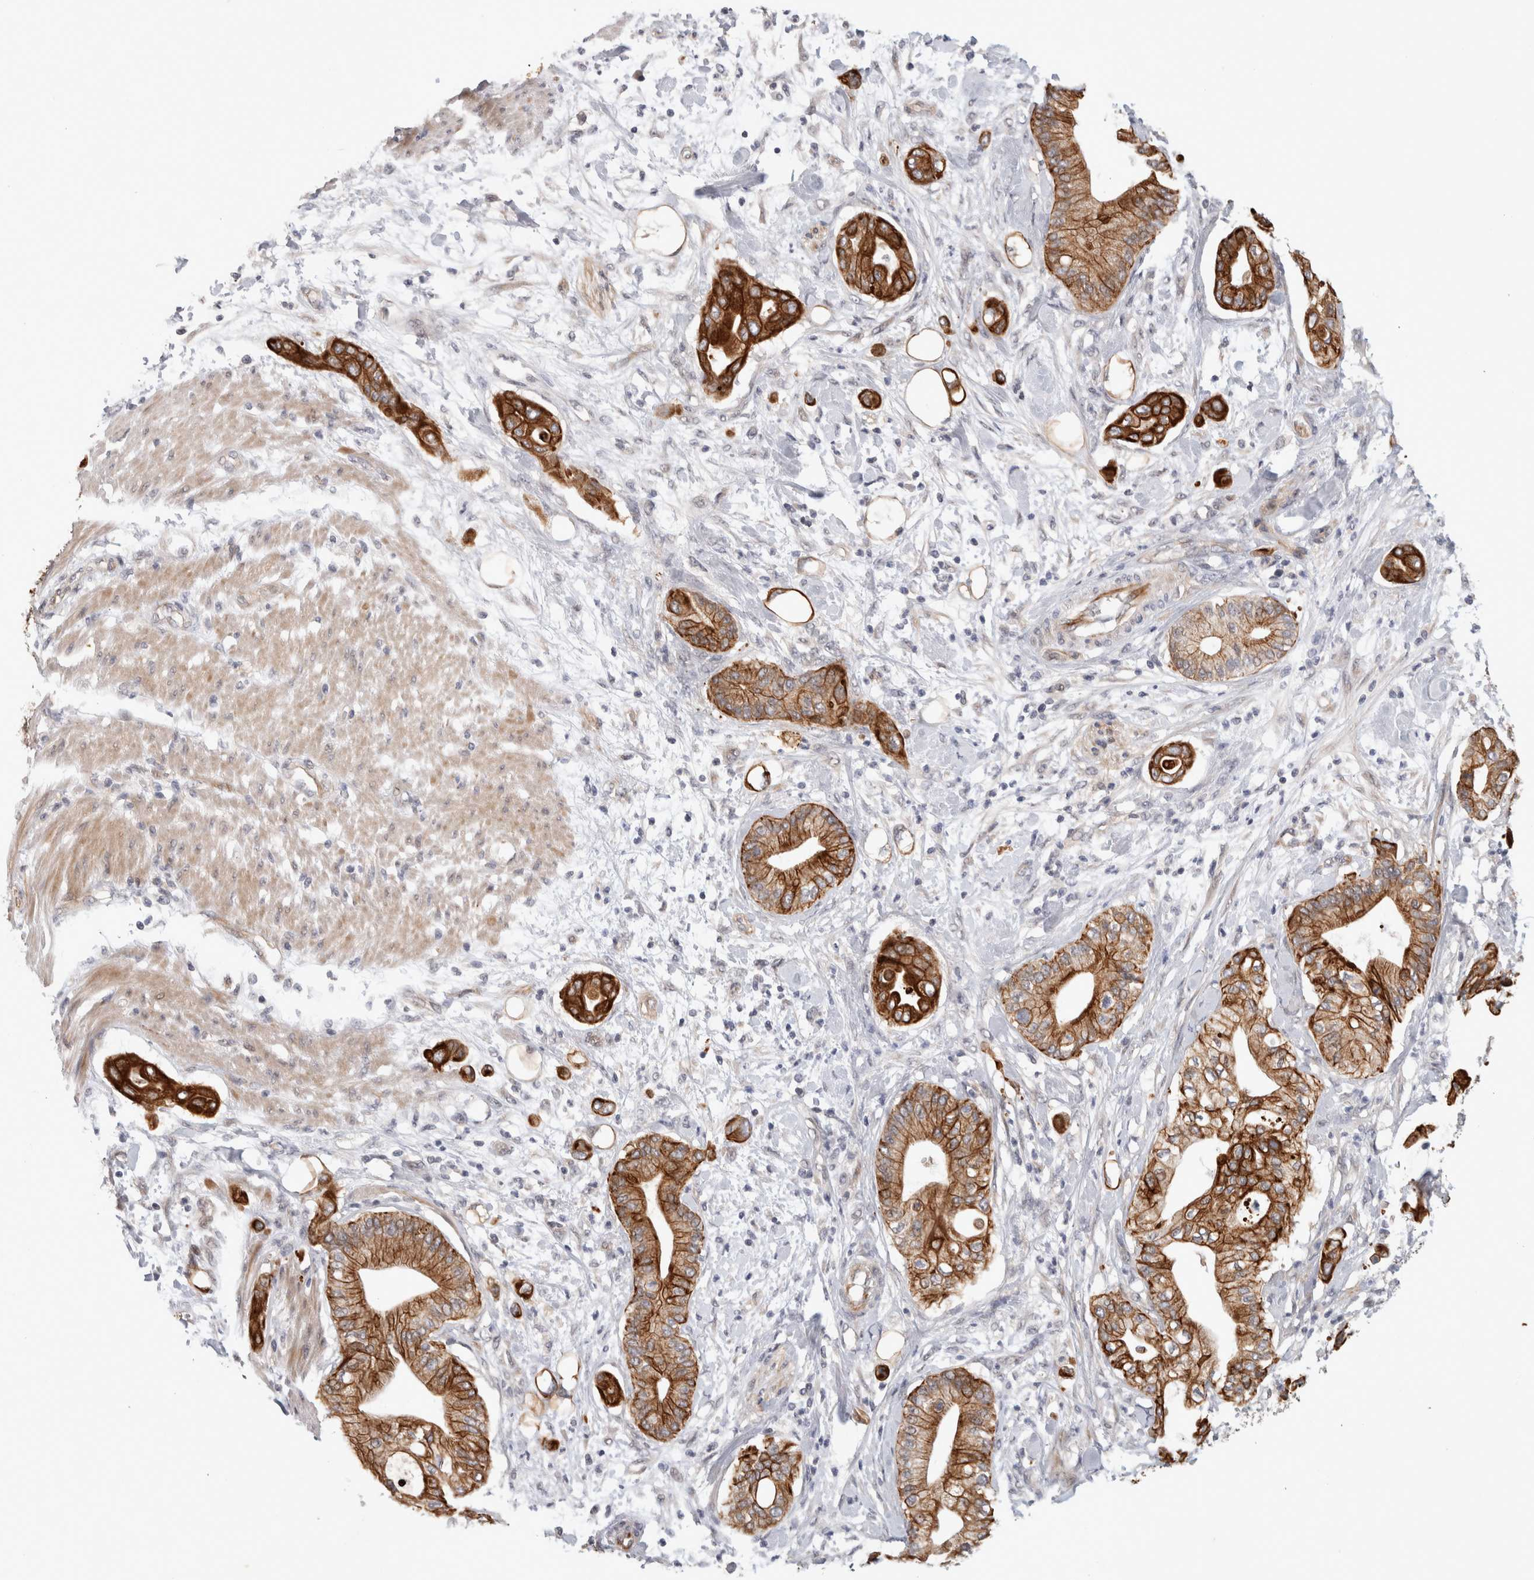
{"staining": {"intensity": "strong", "quantity": ">75%", "location": "cytoplasmic/membranous"}, "tissue": "pancreatic cancer", "cell_type": "Tumor cells", "image_type": "cancer", "snomed": [{"axis": "morphology", "description": "Adenocarcinoma, NOS"}, {"axis": "morphology", "description": "Adenocarcinoma, metastatic, NOS"}, {"axis": "topography", "description": "Lymph node"}, {"axis": "topography", "description": "Pancreas"}, {"axis": "topography", "description": "Duodenum"}], "caption": "Adenocarcinoma (pancreatic) stained for a protein (brown) demonstrates strong cytoplasmic/membranous positive positivity in approximately >75% of tumor cells.", "gene": "CRISPLD1", "patient": {"sex": "female", "age": 64}}